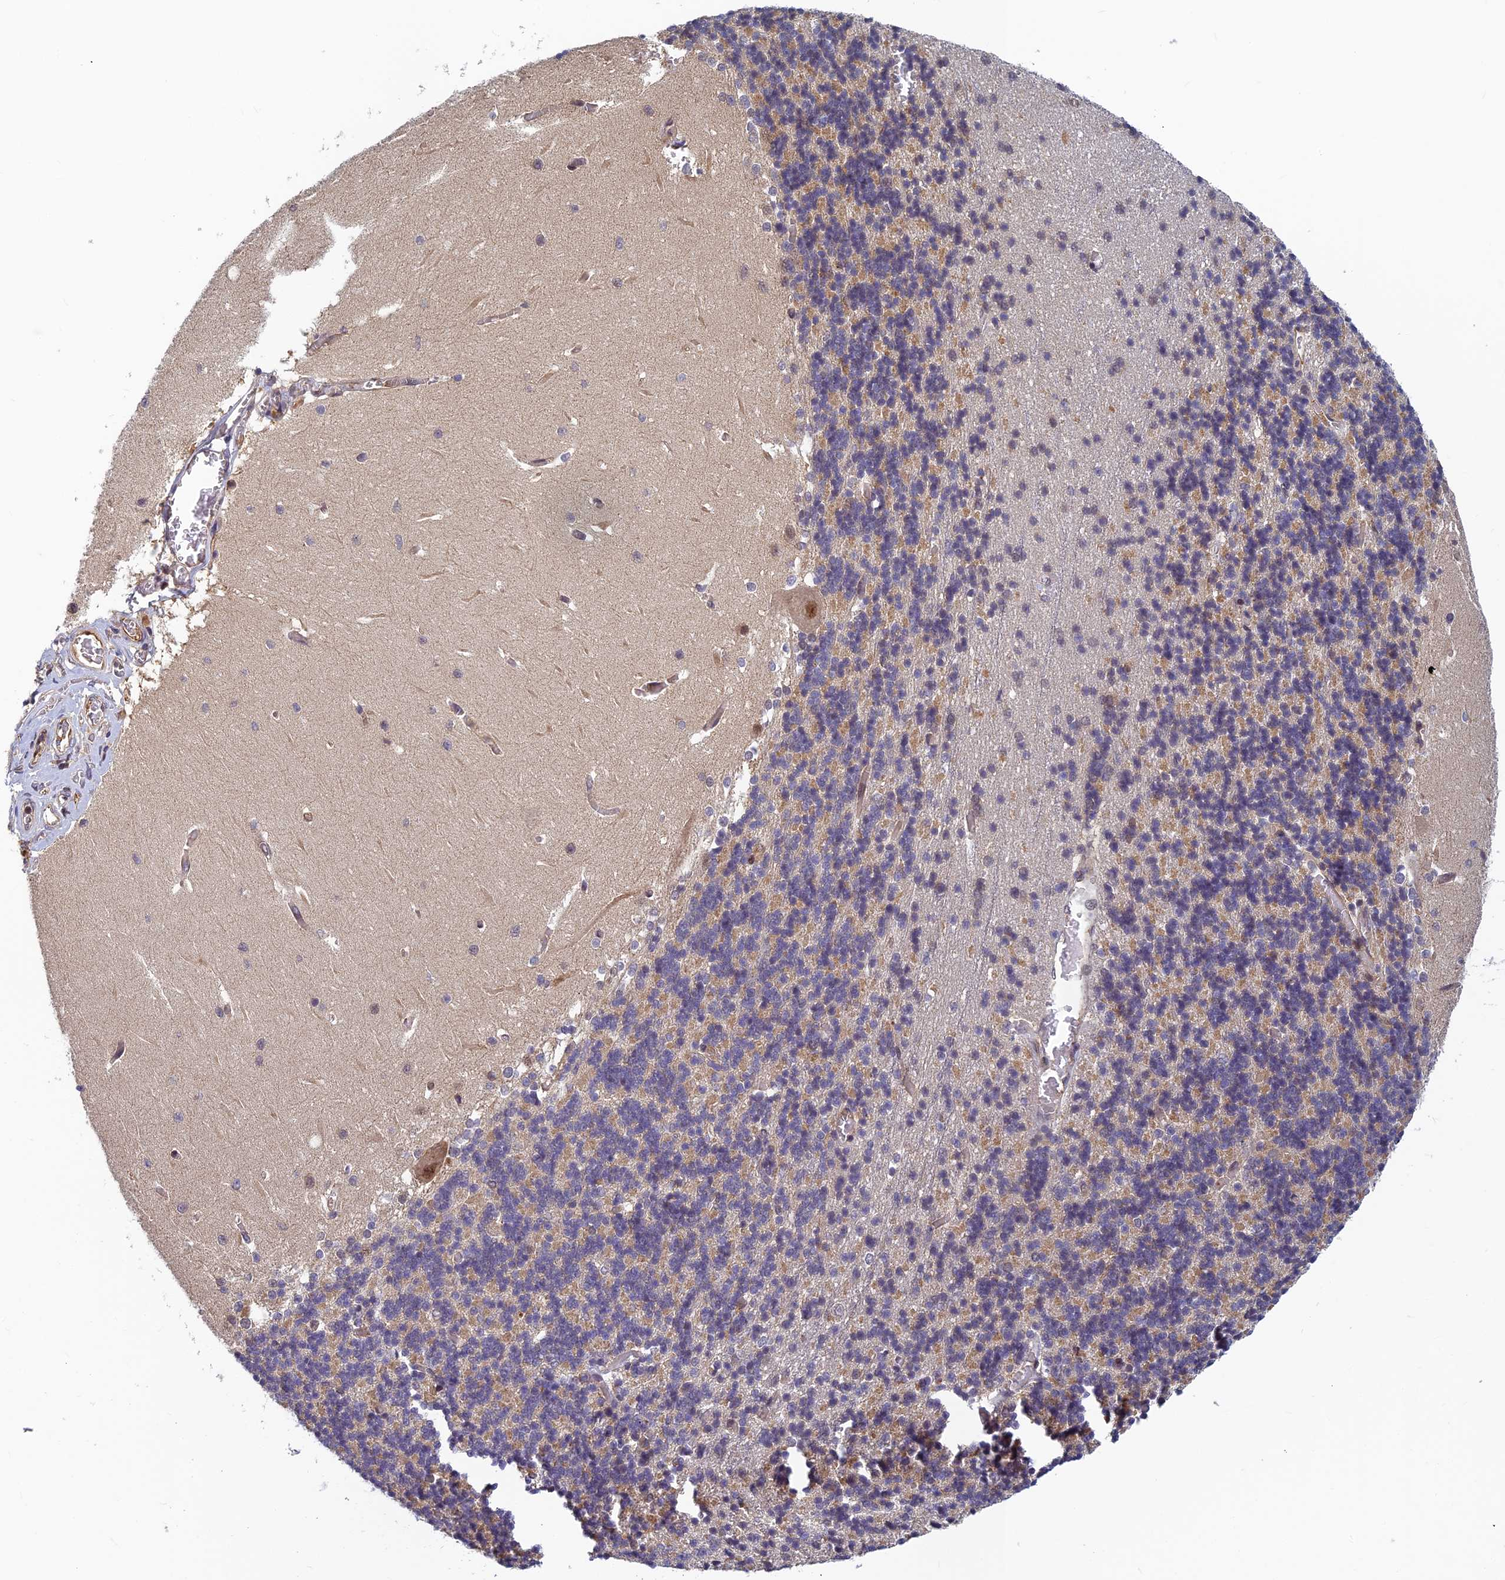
{"staining": {"intensity": "moderate", "quantity": "25%-75%", "location": "cytoplasmic/membranous"}, "tissue": "cerebellum", "cell_type": "Cells in granular layer", "image_type": "normal", "snomed": [{"axis": "morphology", "description": "Normal tissue, NOS"}, {"axis": "topography", "description": "Cerebellum"}], "caption": "Immunohistochemical staining of unremarkable human cerebellum shows moderate cytoplasmic/membranous protein staining in approximately 25%-75% of cells in granular layer.", "gene": "PIKFYVE", "patient": {"sex": "male", "age": 37}}